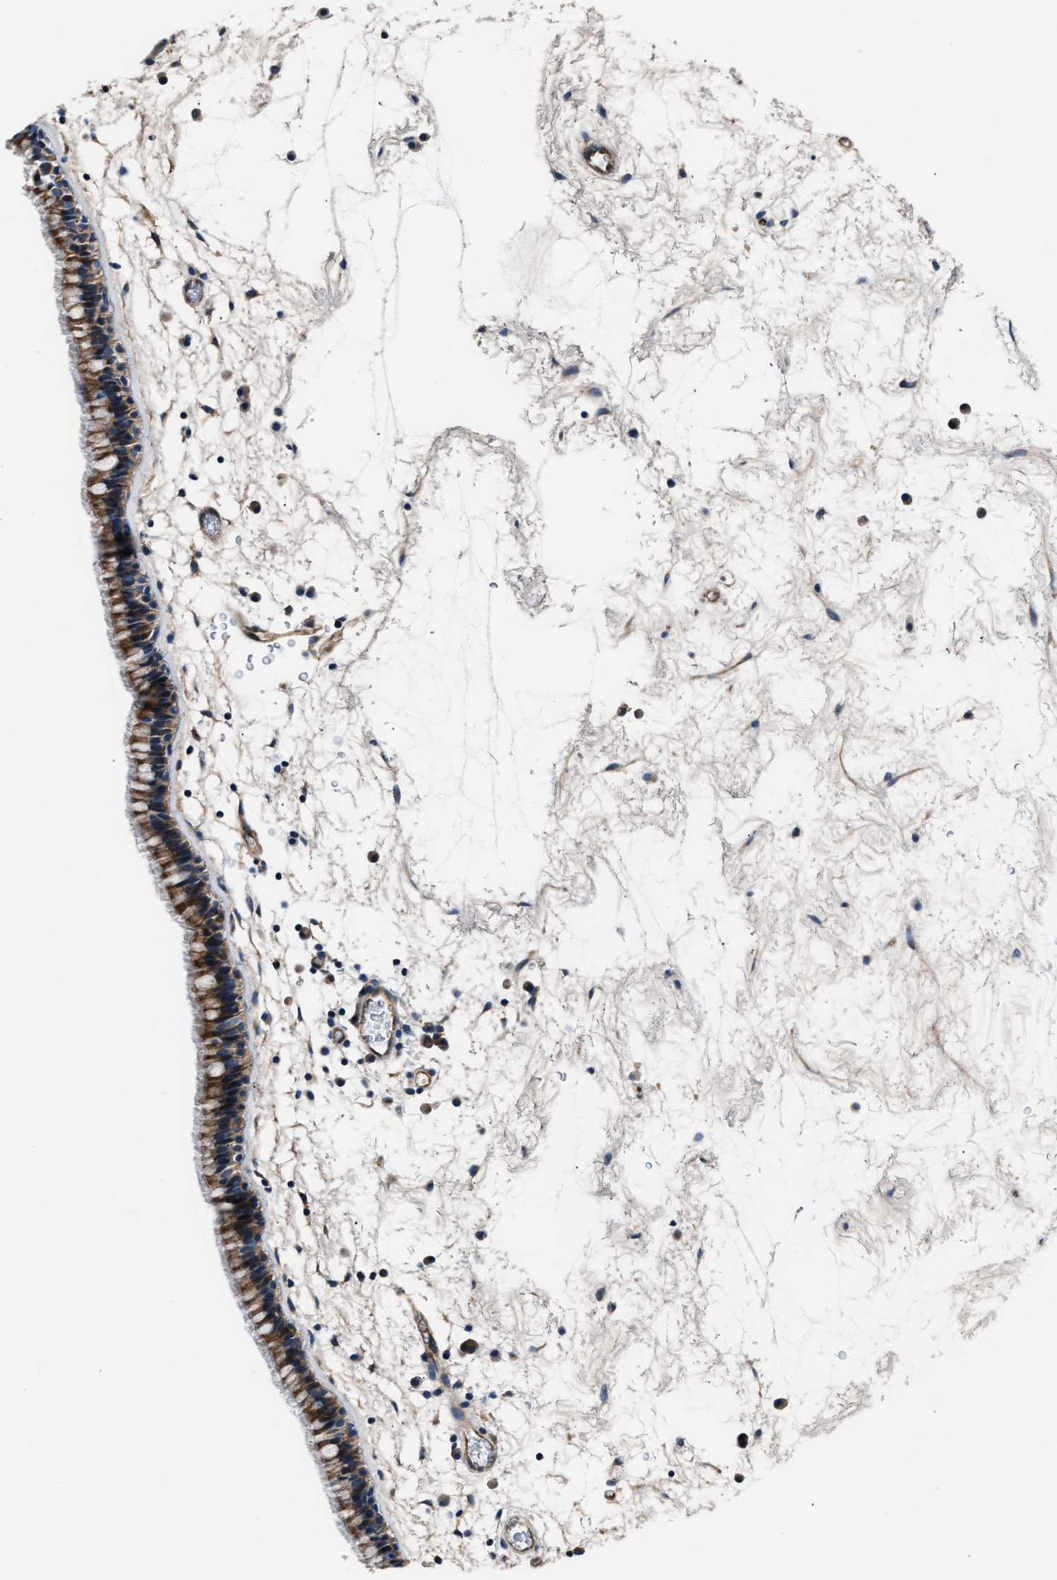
{"staining": {"intensity": "strong", "quantity": ">75%", "location": "cytoplasmic/membranous"}, "tissue": "nasopharynx", "cell_type": "Respiratory epithelial cells", "image_type": "normal", "snomed": [{"axis": "morphology", "description": "Normal tissue, NOS"}, {"axis": "morphology", "description": "Inflammation, NOS"}, {"axis": "topography", "description": "Nasopharynx"}], "caption": "Immunohistochemistry (IHC) histopathology image of normal nasopharynx: nasopharynx stained using IHC demonstrates high levels of strong protein expression localized specifically in the cytoplasmic/membranous of respiratory epithelial cells, appearing as a cytoplasmic/membranous brown color.", "gene": "ENSG00000281039", "patient": {"sex": "male", "age": 48}}